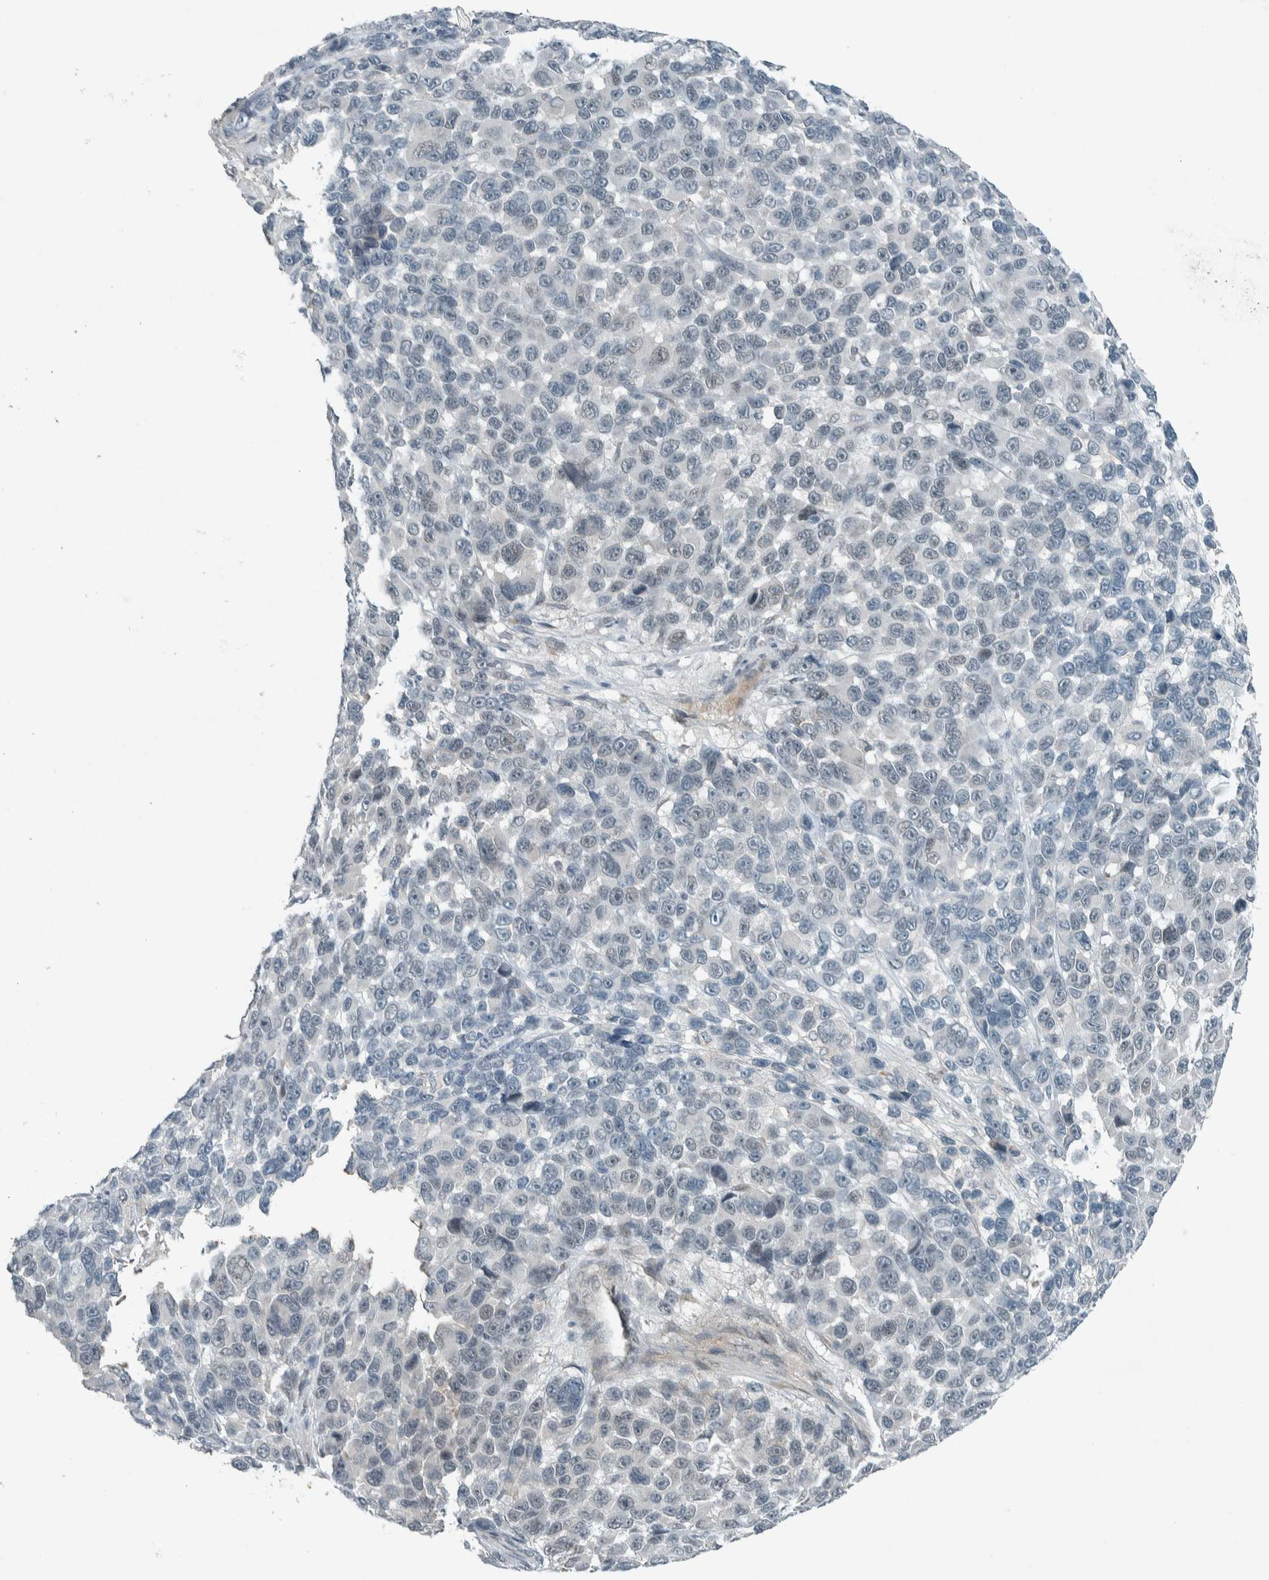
{"staining": {"intensity": "negative", "quantity": "none", "location": "none"}, "tissue": "melanoma", "cell_type": "Tumor cells", "image_type": "cancer", "snomed": [{"axis": "morphology", "description": "Malignant melanoma, NOS"}, {"axis": "topography", "description": "Skin"}], "caption": "Tumor cells show no significant protein positivity in melanoma.", "gene": "CERCAM", "patient": {"sex": "male", "age": 53}}